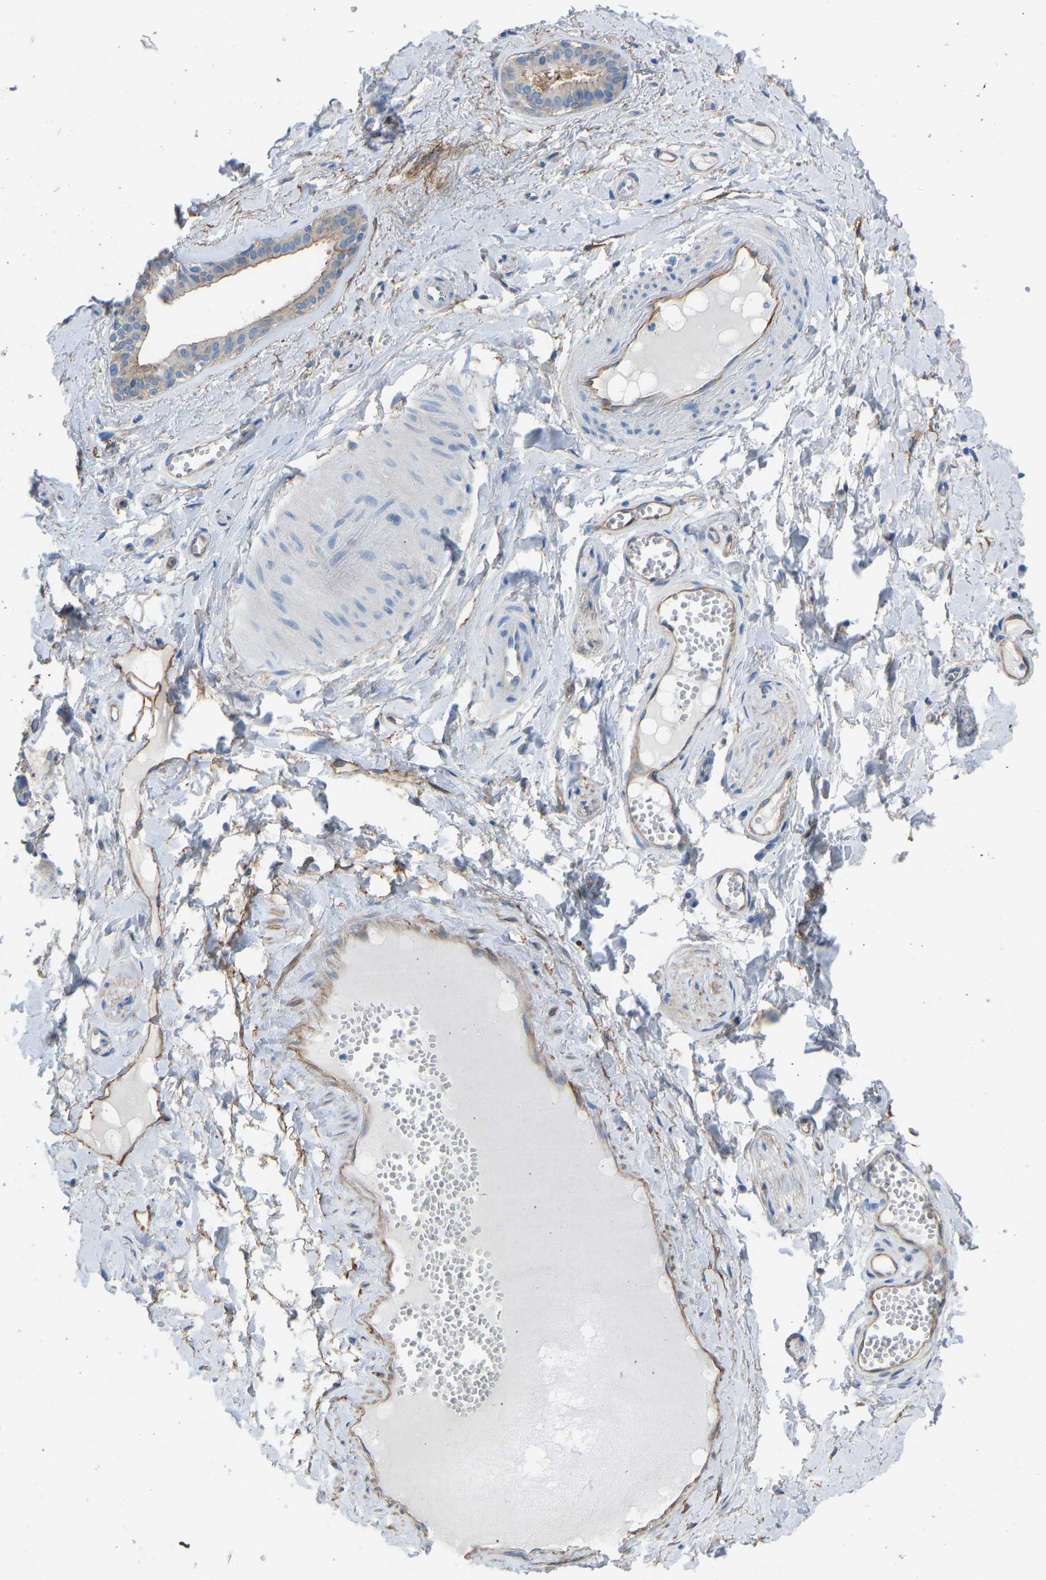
{"staining": {"intensity": "weak", "quantity": "25%-75%", "location": "cytoplasmic/membranous"}, "tissue": "adipose tissue", "cell_type": "Adipocytes", "image_type": "normal", "snomed": [{"axis": "morphology", "description": "Normal tissue, NOS"}, {"axis": "morphology", "description": "Inflammation, NOS"}, {"axis": "topography", "description": "Salivary gland"}, {"axis": "topography", "description": "Peripheral nerve tissue"}], "caption": "Weak cytoplasmic/membranous staining is appreciated in approximately 25%-75% of adipocytes in unremarkable adipose tissue.", "gene": "MYH10", "patient": {"sex": "female", "age": 75}}